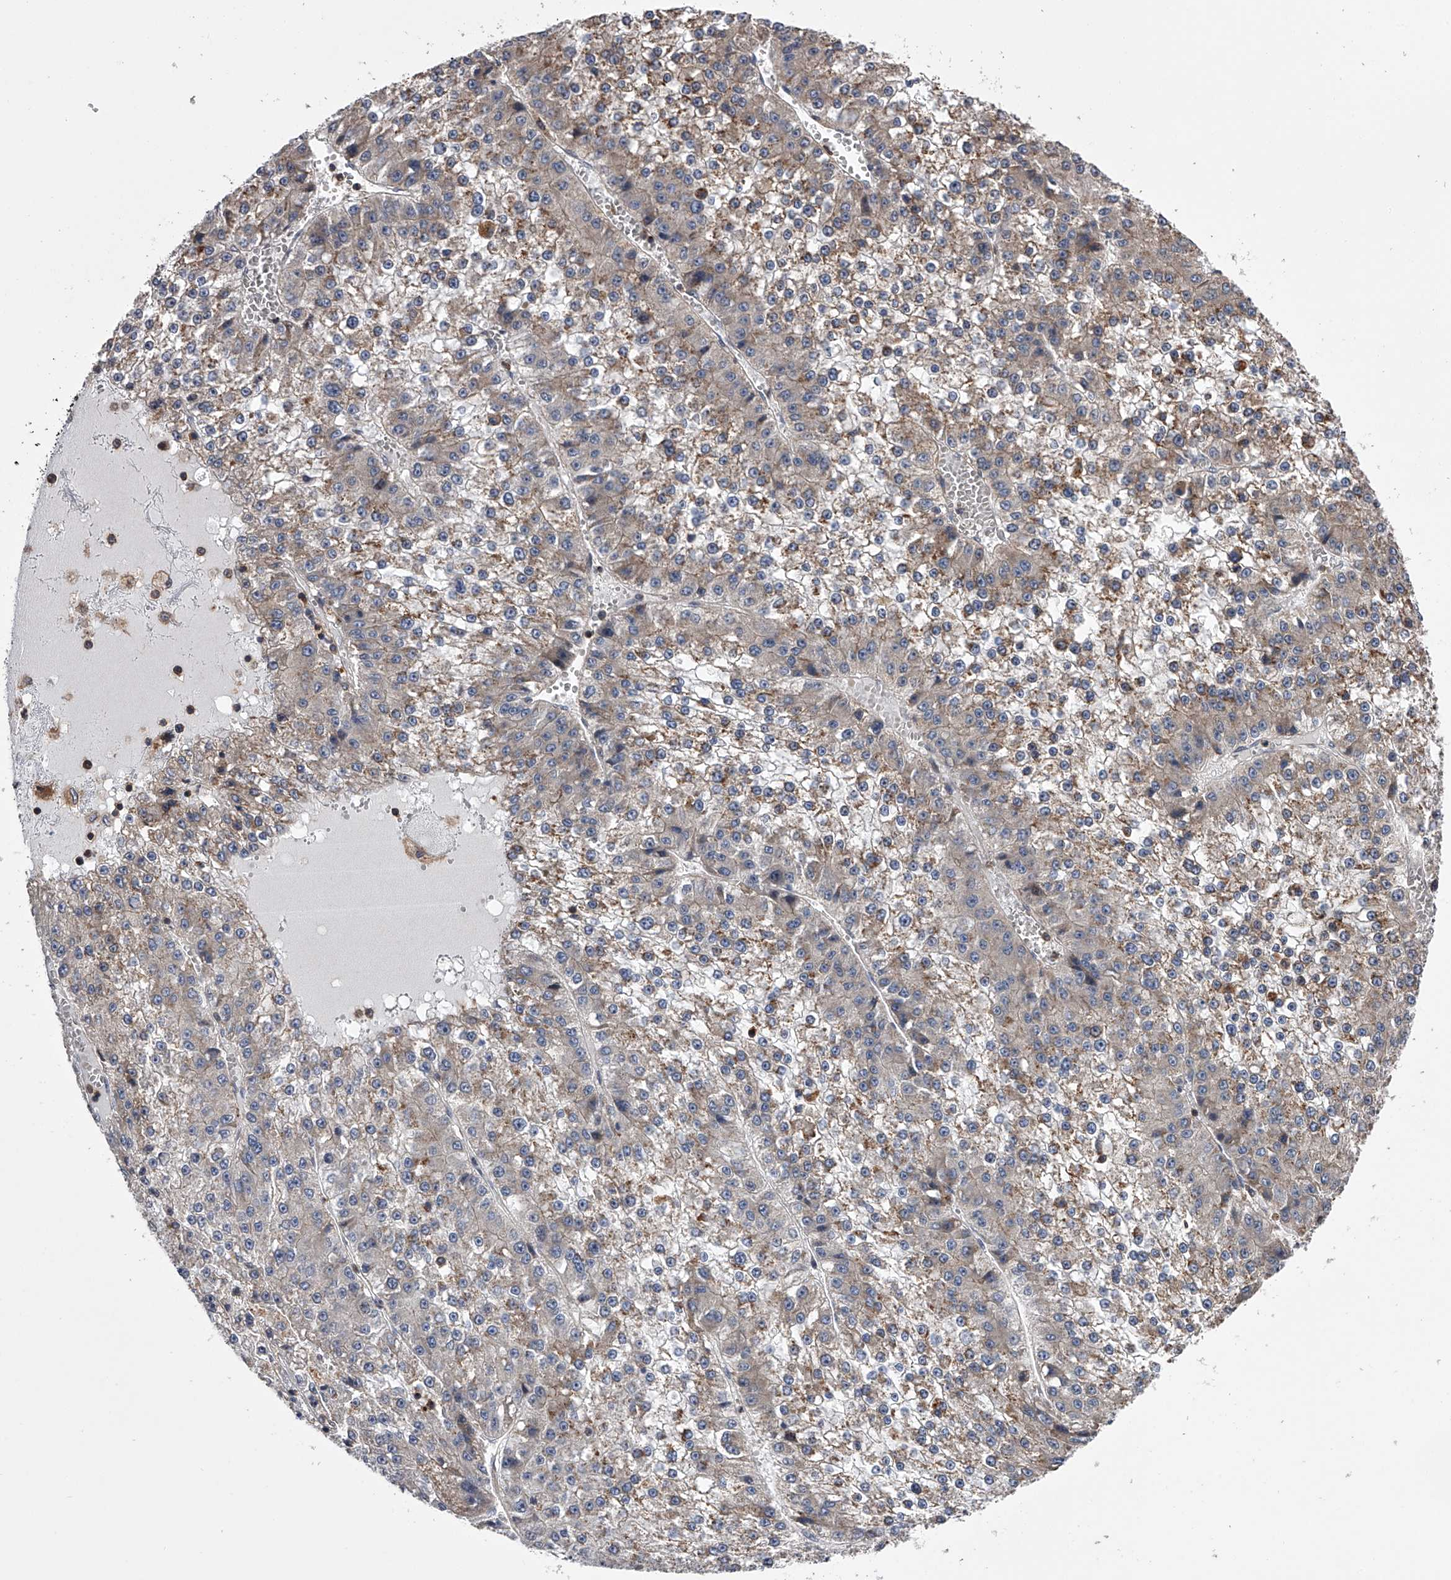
{"staining": {"intensity": "weak", "quantity": "25%-75%", "location": "cytoplasmic/membranous"}, "tissue": "liver cancer", "cell_type": "Tumor cells", "image_type": "cancer", "snomed": [{"axis": "morphology", "description": "Carcinoma, Hepatocellular, NOS"}, {"axis": "topography", "description": "Liver"}], "caption": "IHC micrograph of neoplastic tissue: liver cancer stained using immunohistochemistry (IHC) exhibits low levels of weak protein expression localized specifically in the cytoplasmic/membranous of tumor cells, appearing as a cytoplasmic/membranous brown color.", "gene": "PAN3", "patient": {"sex": "female", "age": 73}}